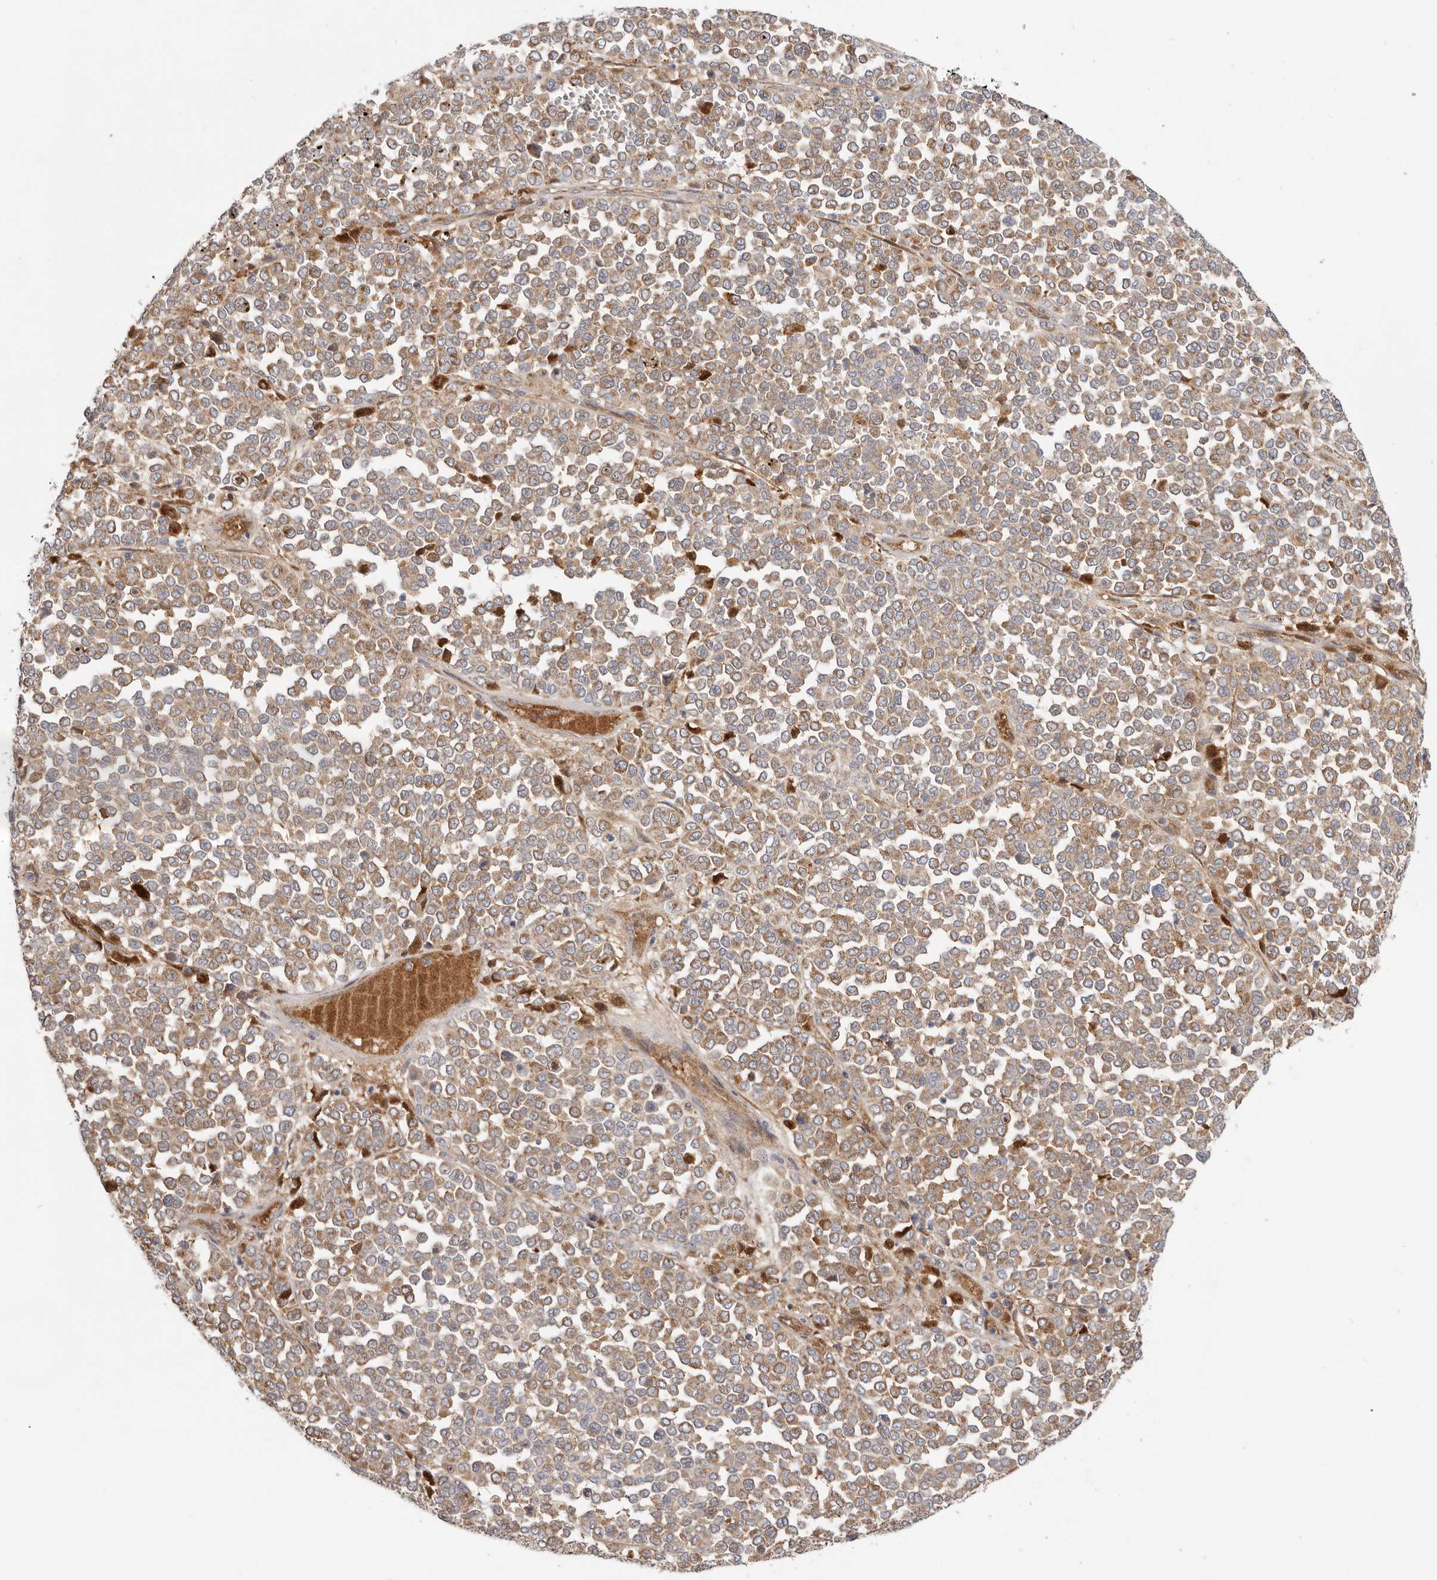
{"staining": {"intensity": "moderate", "quantity": ">75%", "location": "cytoplasmic/membranous"}, "tissue": "melanoma", "cell_type": "Tumor cells", "image_type": "cancer", "snomed": [{"axis": "morphology", "description": "Malignant melanoma, Metastatic site"}, {"axis": "topography", "description": "Pancreas"}], "caption": "This is an image of immunohistochemistry (IHC) staining of melanoma, which shows moderate staining in the cytoplasmic/membranous of tumor cells.", "gene": "IL32", "patient": {"sex": "female", "age": 30}}